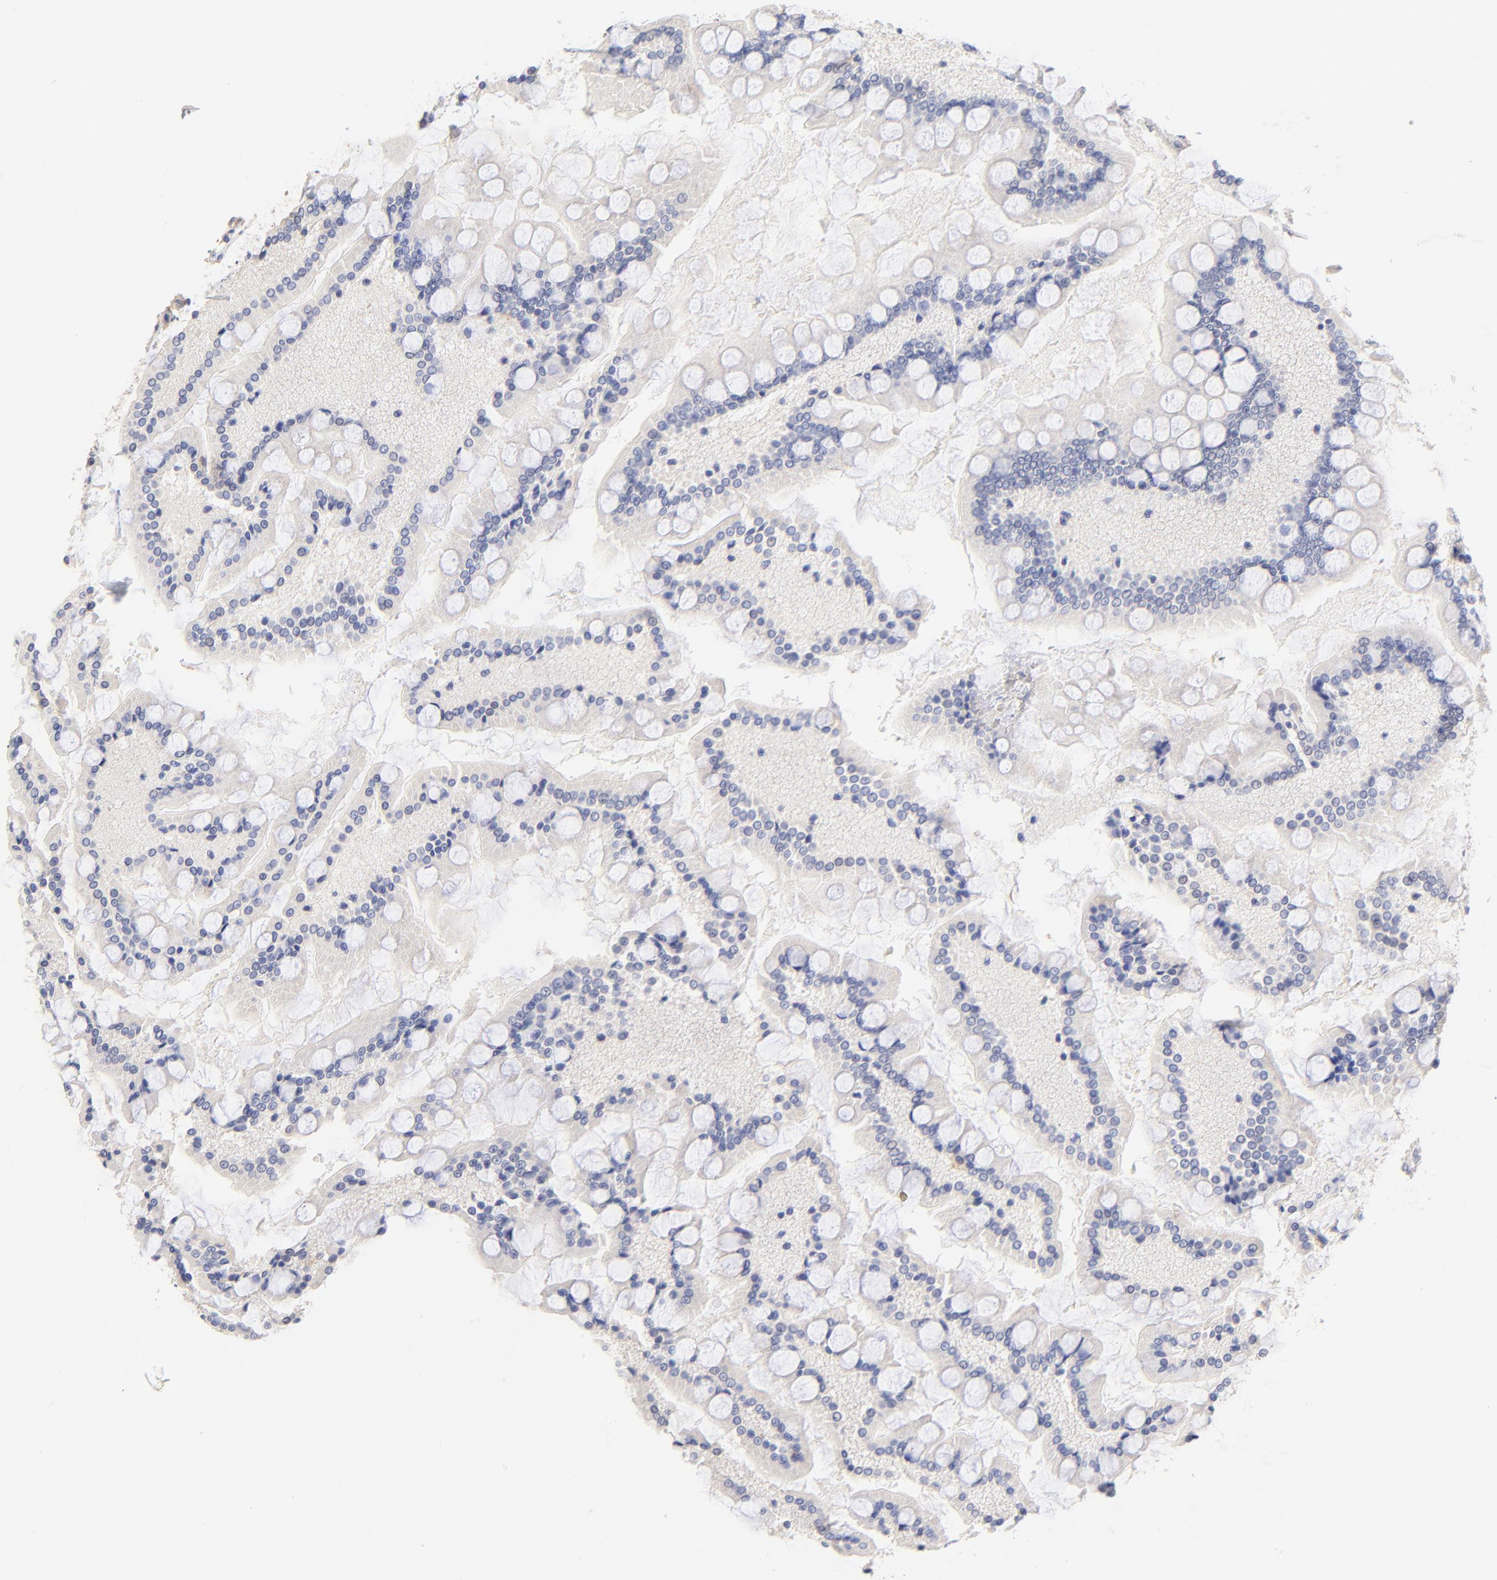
{"staining": {"intensity": "weak", "quantity": "25%-75%", "location": "cytoplasmic/membranous"}, "tissue": "small intestine", "cell_type": "Glandular cells", "image_type": "normal", "snomed": [{"axis": "morphology", "description": "Normal tissue, NOS"}, {"axis": "topography", "description": "Small intestine"}], "caption": "Immunohistochemistry (IHC) staining of benign small intestine, which reveals low levels of weak cytoplasmic/membranous staining in approximately 25%-75% of glandular cells indicating weak cytoplasmic/membranous protein staining. The staining was performed using DAB (3,3'-diaminobenzidine) (brown) for protein detection and nuclei were counterstained in hematoxylin (blue).", "gene": "PTK7", "patient": {"sex": "male", "age": 41}}